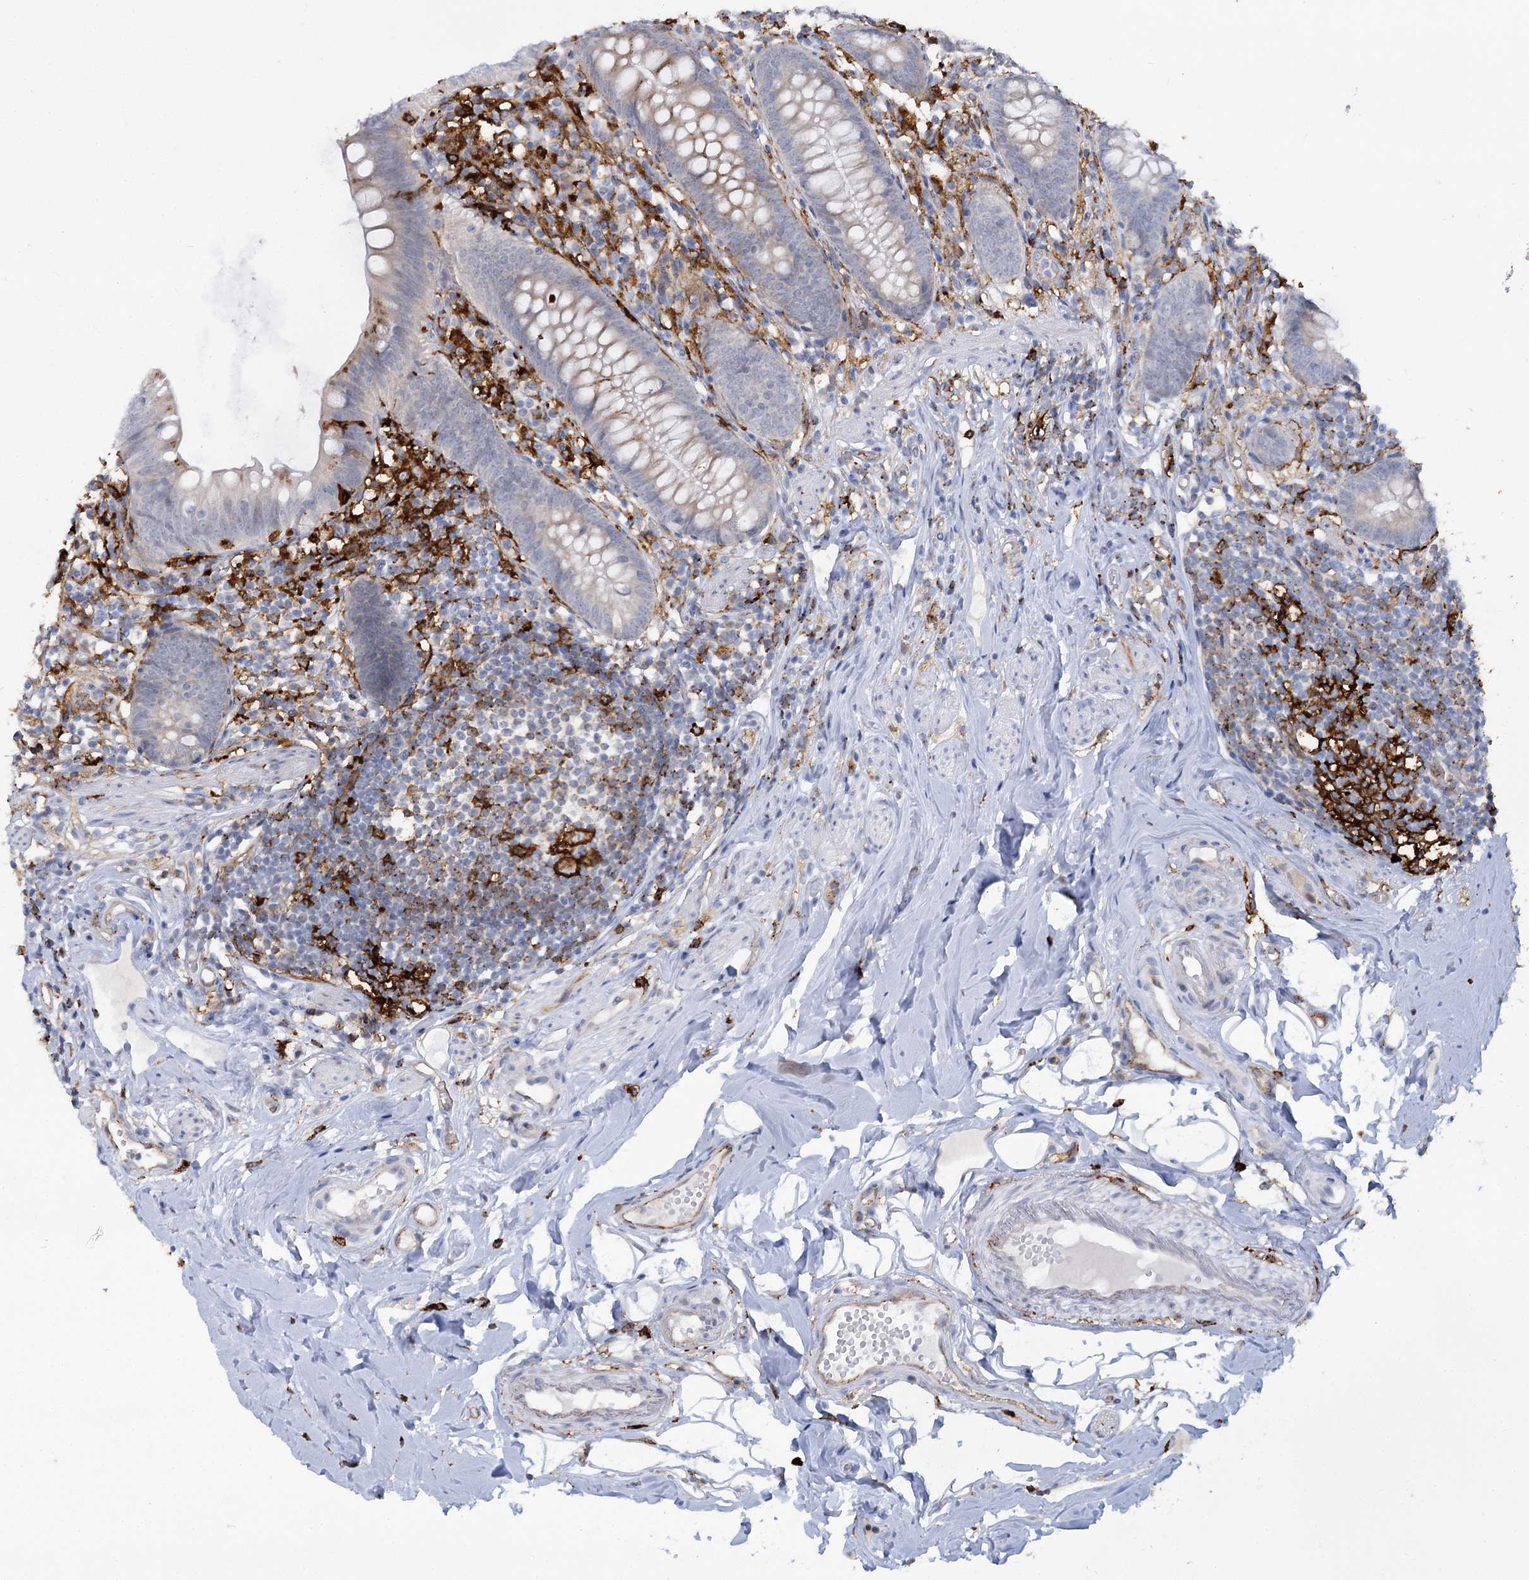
{"staining": {"intensity": "moderate", "quantity": "25%-75%", "location": "cytoplasmic/membranous"}, "tissue": "appendix", "cell_type": "Glandular cells", "image_type": "normal", "snomed": [{"axis": "morphology", "description": "Normal tissue, NOS"}, {"axis": "topography", "description": "Appendix"}], "caption": "Appendix stained for a protein (brown) demonstrates moderate cytoplasmic/membranous positive staining in approximately 25%-75% of glandular cells.", "gene": "PIWIL4", "patient": {"sex": "female", "age": 62}}